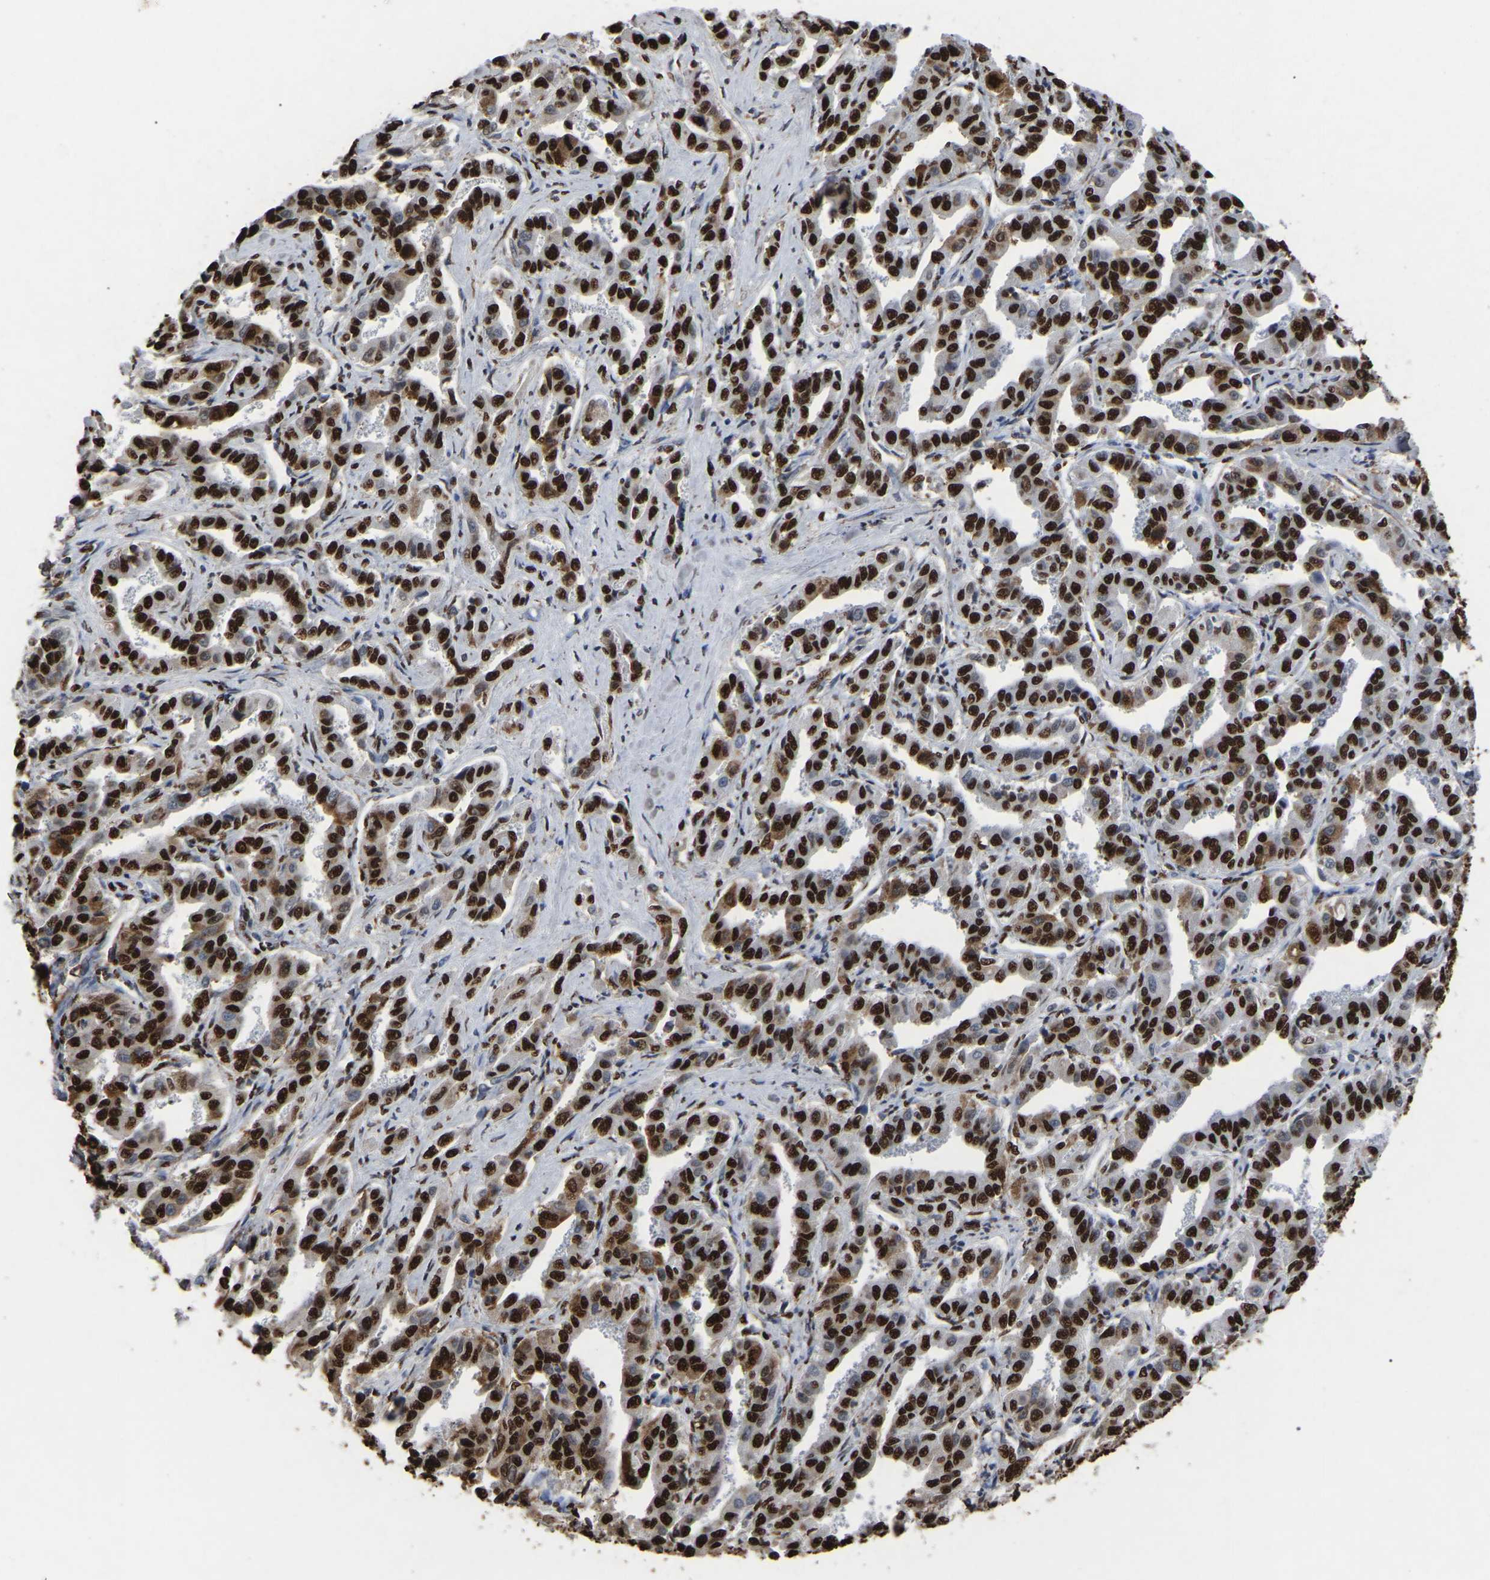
{"staining": {"intensity": "strong", "quantity": ">75%", "location": "nuclear"}, "tissue": "liver cancer", "cell_type": "Tumor cells", "image_type": "cancer", "snomed": [{"axis": "morphology", "description": "Cholangiocarcinoma"}, {"axis": "topography", "description": "Liver"}], "caption": "Protein staining of liver cholangiocarcinoma tissue displays strong nuclear staining in approximately >75% of tumor cells.", "gene": "RBL2", "patient": {"sex": "male", "age": 59}}